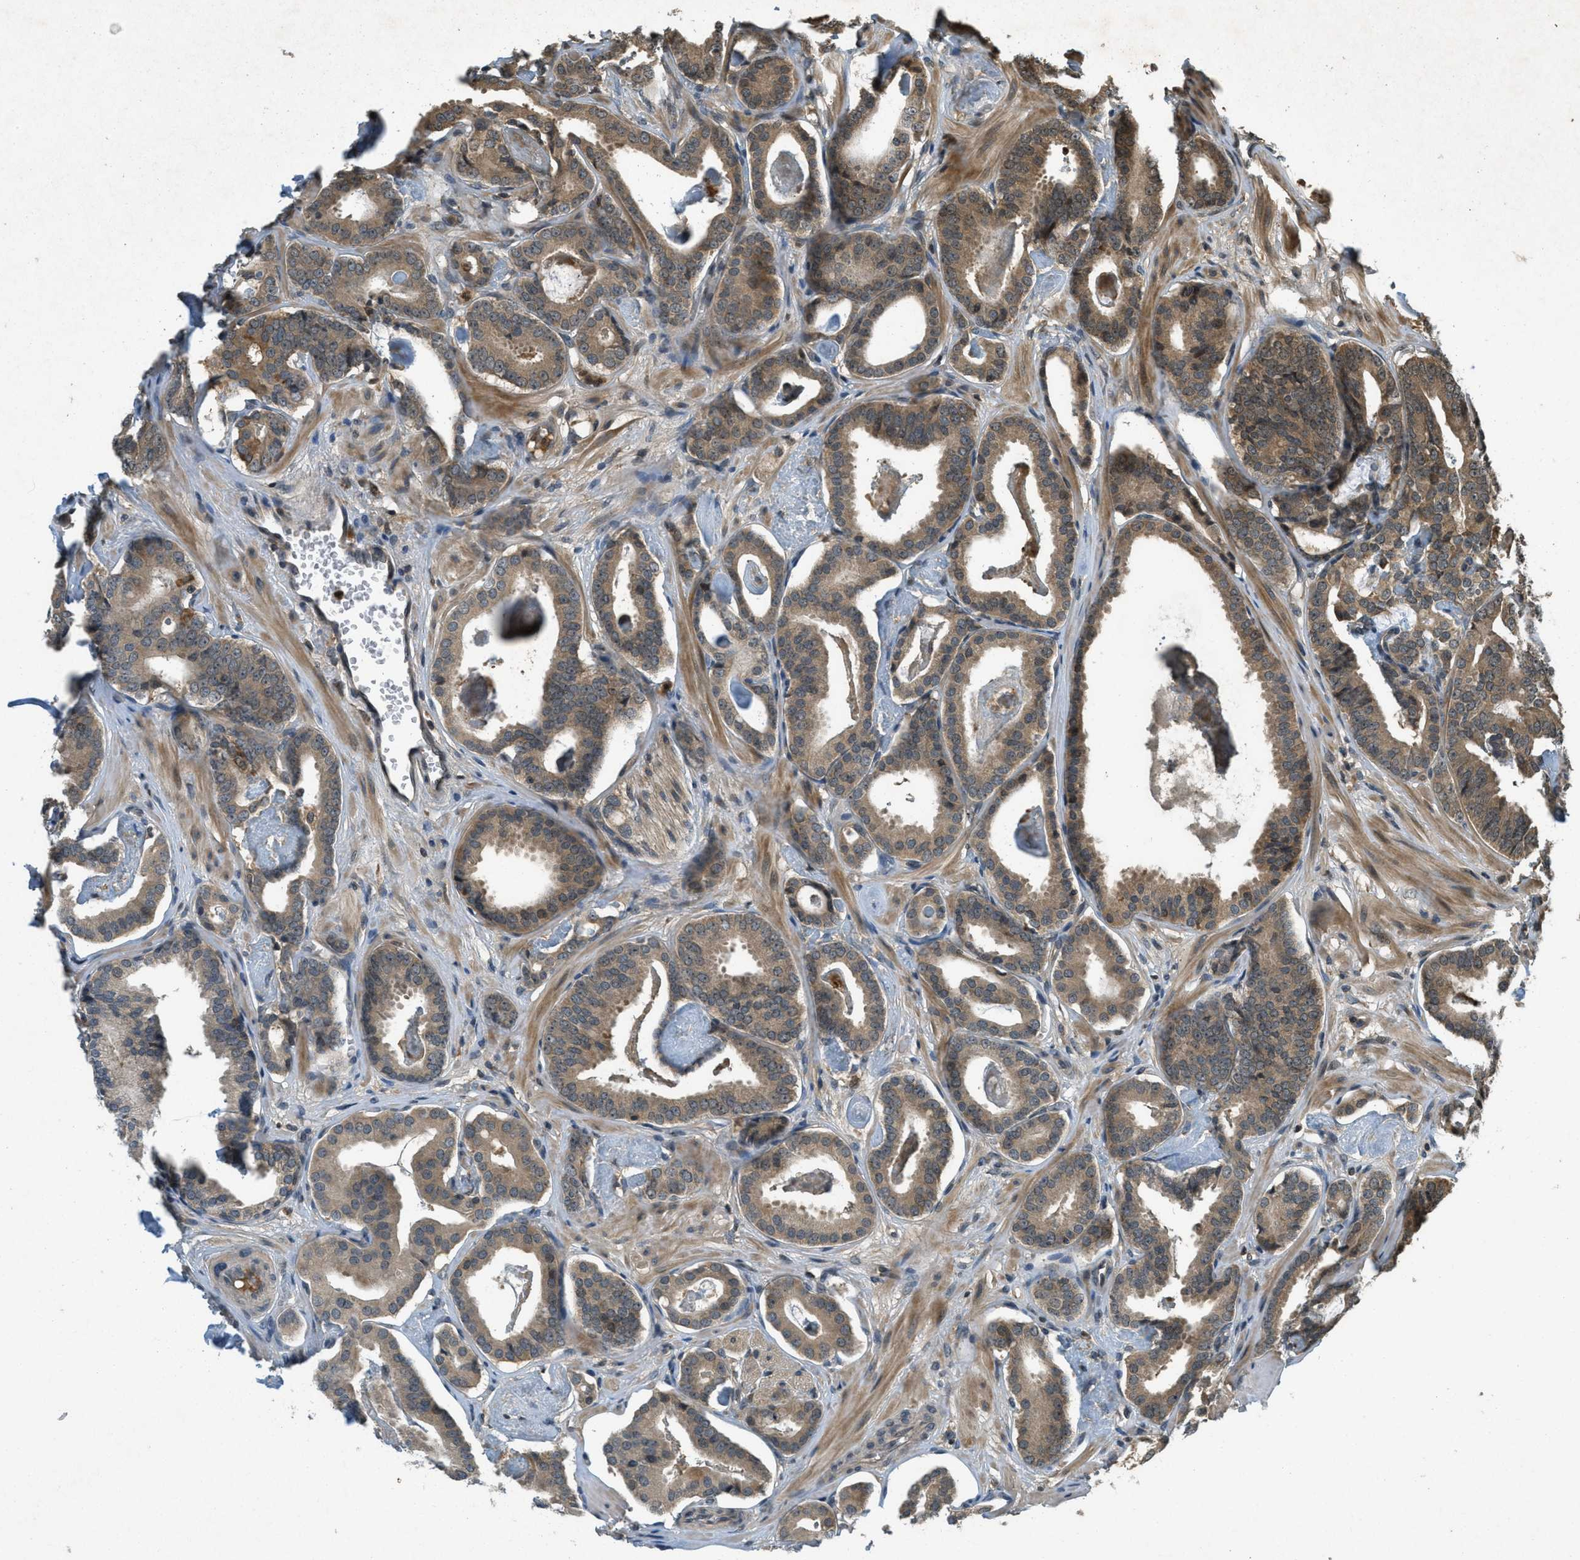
{"staining": {"intensity": "moderate", "quantity": ">75%", "location": "cytoplasmic/membranous"}, "tissue": "prostate cancer", "cell_type": "Tumor cells", "image_type": "cancer", "snomed": [{"axis": "morphology", "description": "Adenocarcinoma, Low grade"}, {"axis": "topography", "description": "Prostate"}], "caption": "Adenocarcinoma (low-grade) (prostate) tissue demonstrates moderate cytoplasmic/membranous staining in about >75% of tumor cells, visualized by immunohistochemistry. (brown staining indicates protein expression, while blue staining denotes nuclei).", "gene": "ATG7", "patient": {"sex": "male", "age": 53}}